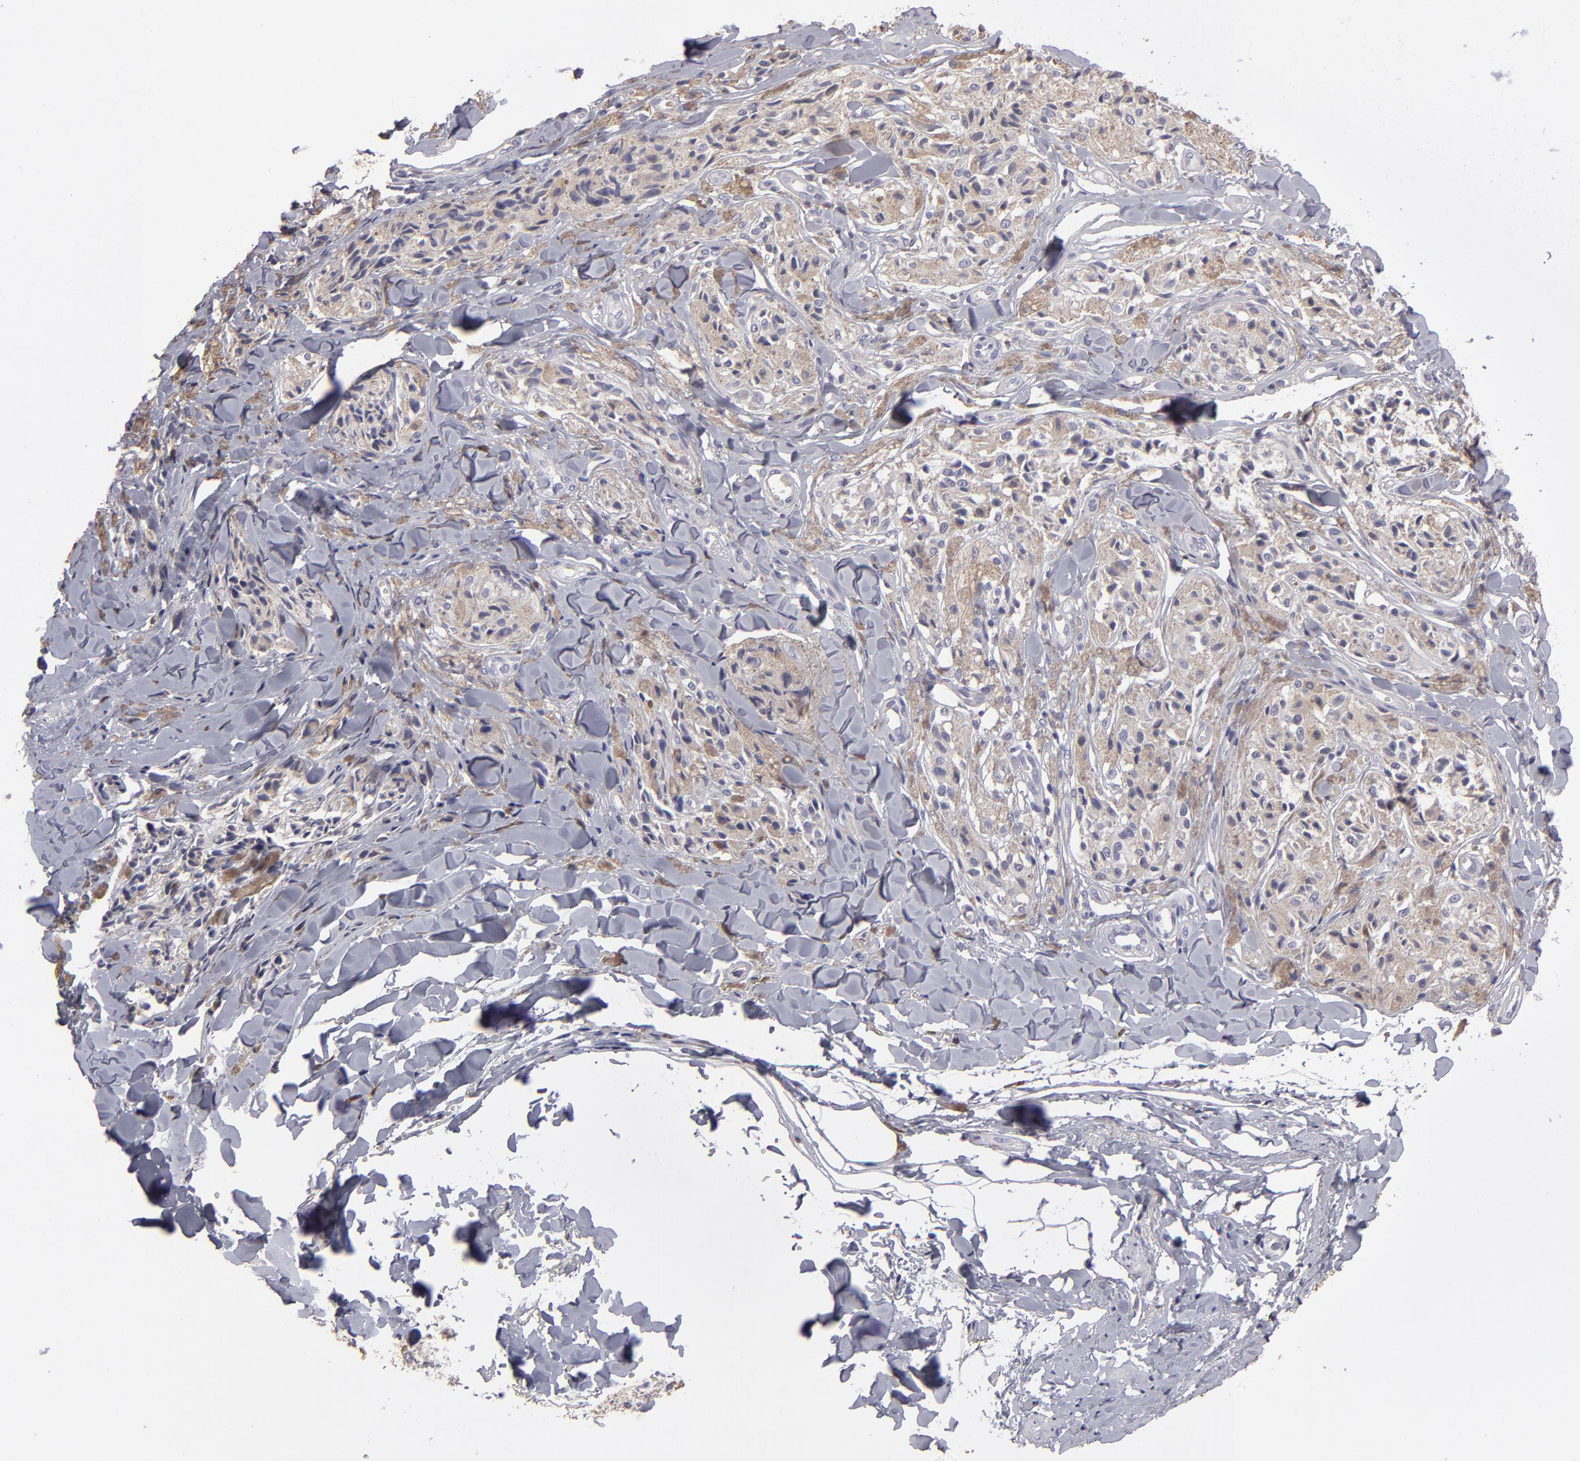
{"staining": {"intensity": "weak", "quantity": ">75%", "location": "cytoplasmic/membranous"}, "tissue": "melanoma", "cell_type": "Tumor cells", "image_type": "cancer", "snomed": [{"axis": "morphology", "description": "Malignant melanoma, Metastatic site"}, {"axis": "topography", "description": "Skin"}], "caption": "A brown stain shows weak cytoplasmic/membranous staining of a protein in human malignant melanoma (metastatic site) tumor cells.", "gene": "CALR", "patient": {"sex": "female", "age": 66}}